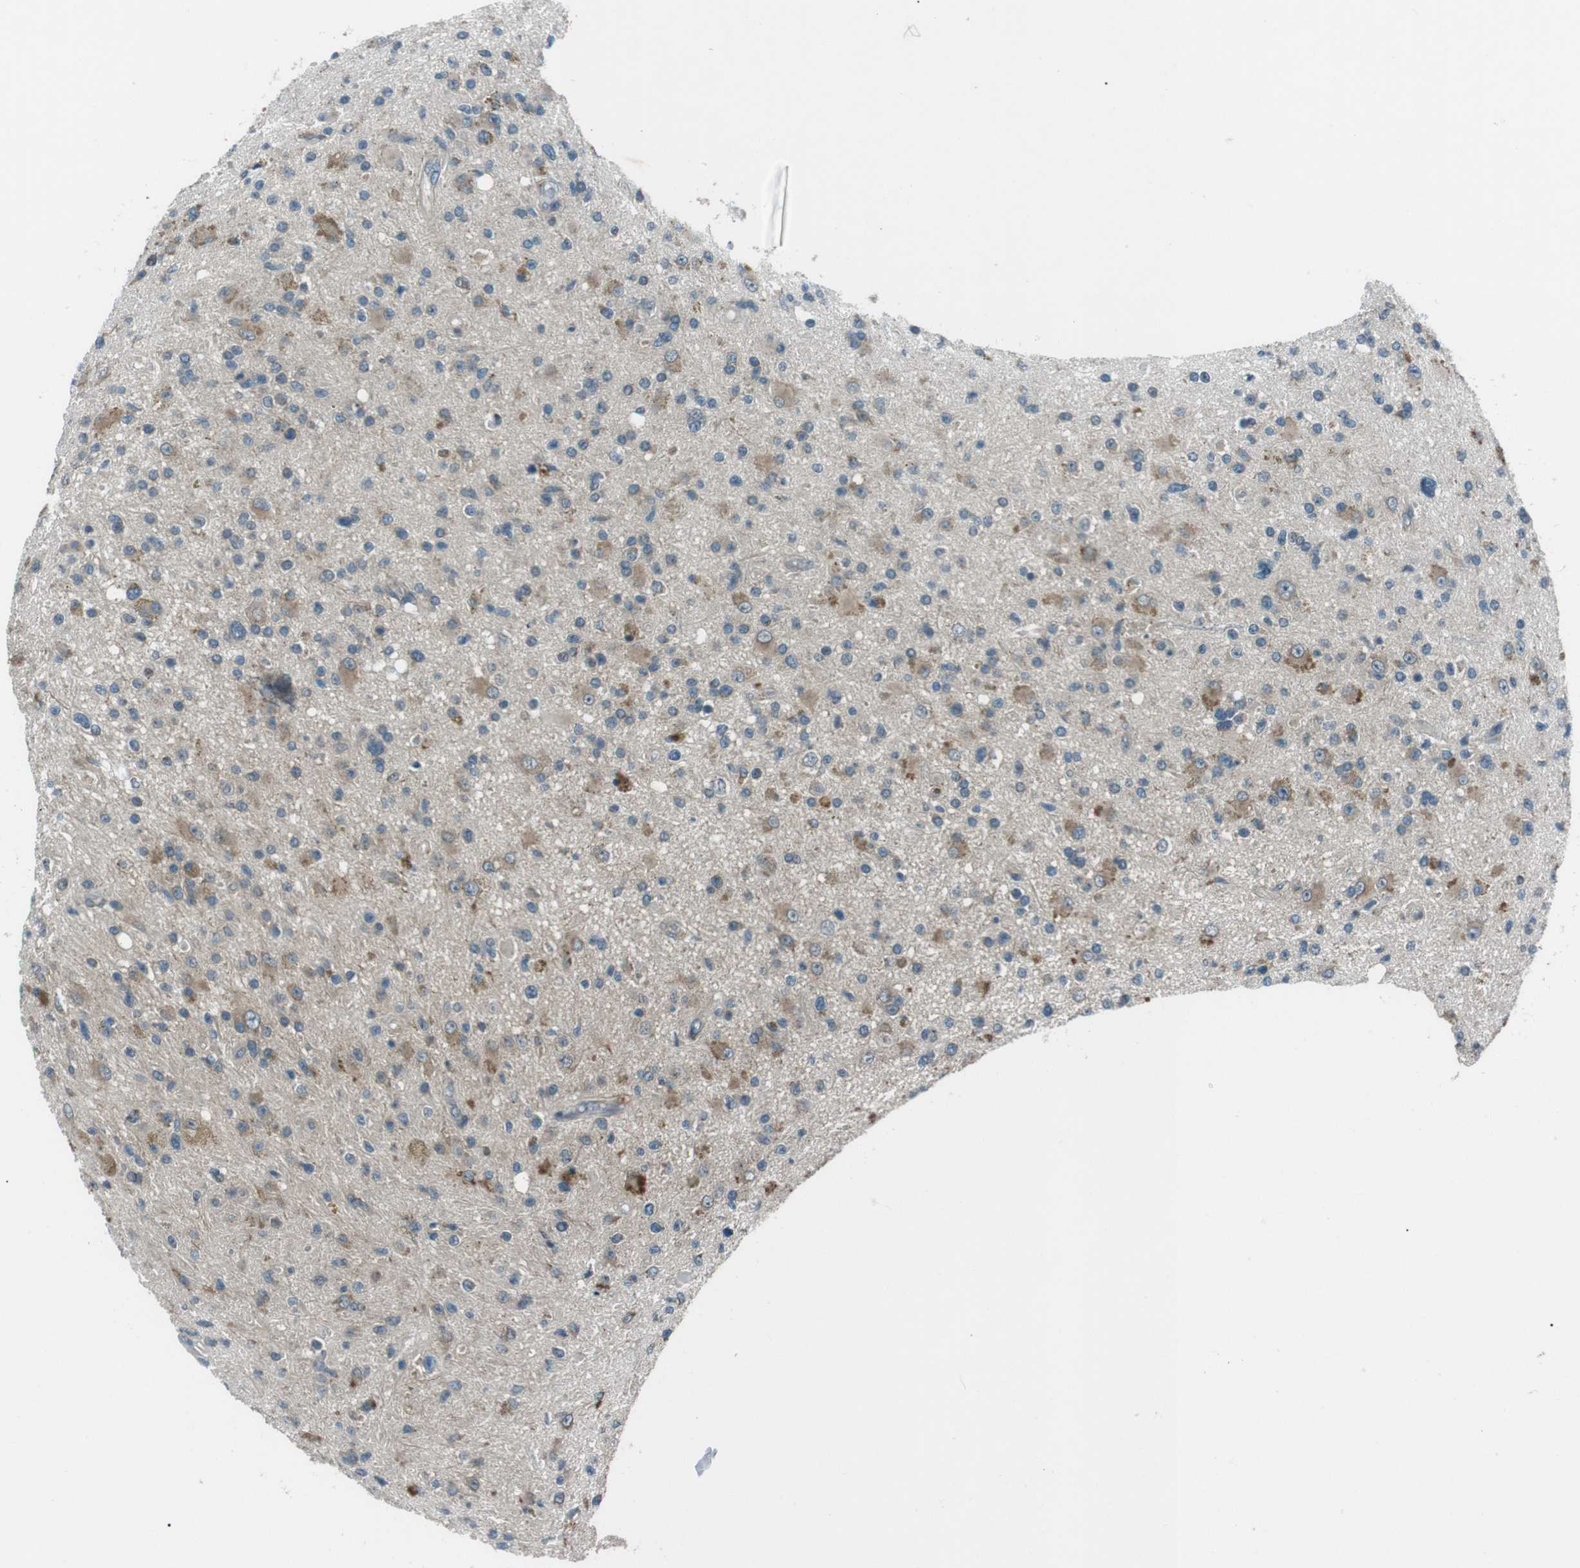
{"staining": {"intensity": "weak", "quantity": "25%-75%", "location": "cytoplasmic/membranous"}, "tissue": "glioma", "cell_type": "Tumor cells", "image_type": "cancer", "snomed": [{"axis": "morphology", "description": "Glioma, malignant, High grade"}, {"axis": "topography", "description": "Brain"}], "caption": "DAB immunohistochemical staining of human high-grade glioma (malignant) displays weak cytoplasmic/membranous protein positivity in approximately 25%-75% of tumor cells. Ihc stains the protein of interest in brown and the nuclei are stained blue.", "gene": "LRIG2", "patient": {"sex": "male", "age": 33}}